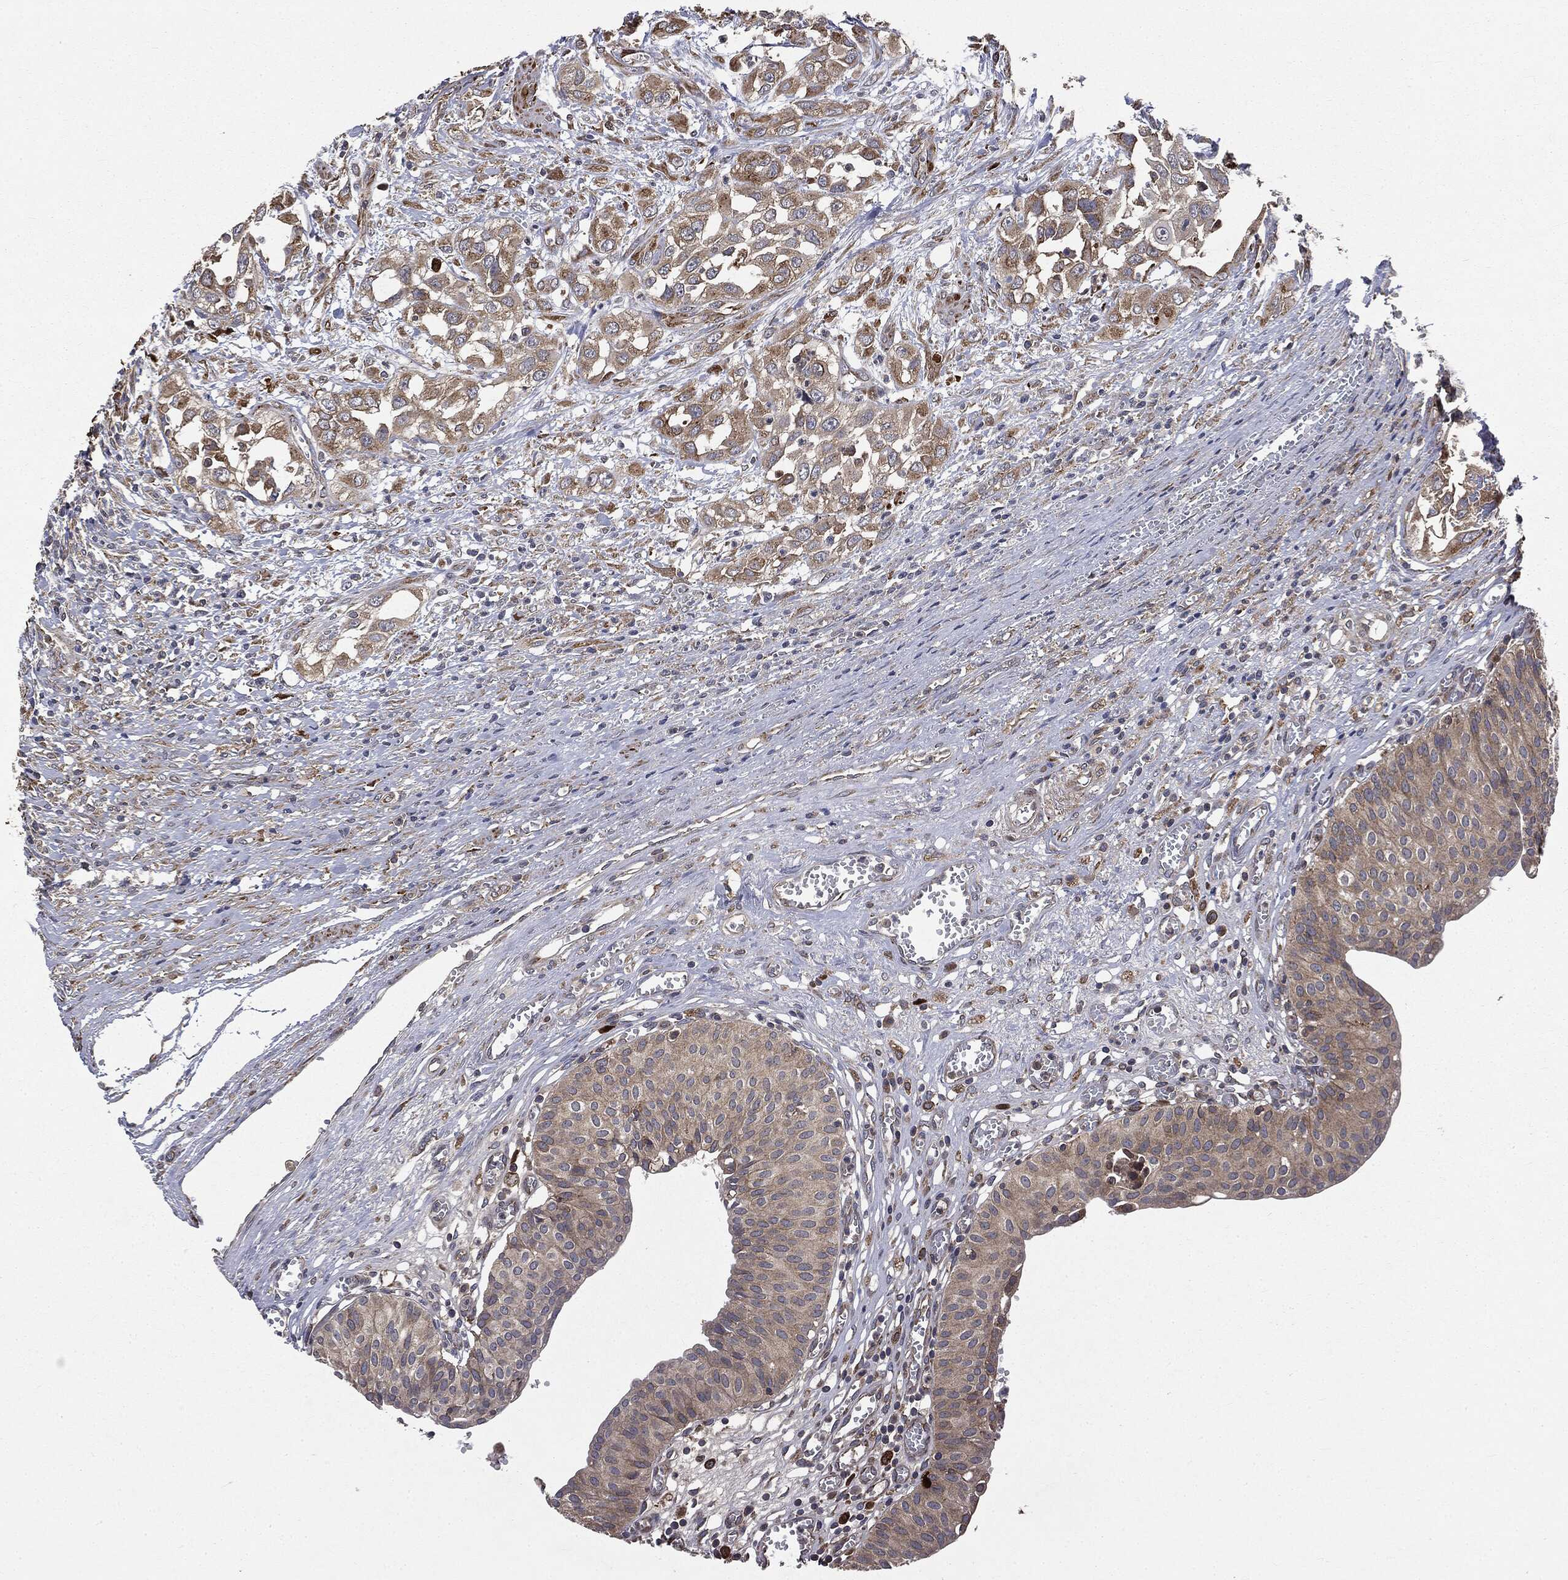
{"staining": {"intensity": "moderate", "quantity": "<25%", "location": "cytoplasmic/membranous"}, "tissue": "urinary bladder", "cell_type": "Urothelial cells", "image_type": "normal", "snomed": [{"axis": "morphology", "description": "Normal tissue, NOS"}, {"axis": "morphology", "description": "Urothelial carcinoma, NOS"}, {"axis": "morphology", "description": "Urothelial carcinoma, High grade"}, {"axis": "topography", "description": "Urinary bladder"}], "caption": "A brown stain highlights moderate cytoplasmic/membranous staining of a protein in urothelial cells of unremarkable urinary bladder. The staining was performed using DAB (3,3'-diaminobenzidine), with brown indicating positive protein expression. Nuclei are stained blue with hematoxylin.", "gene": "PLOD3", "patient": {"sex": "male", "age": 57}}